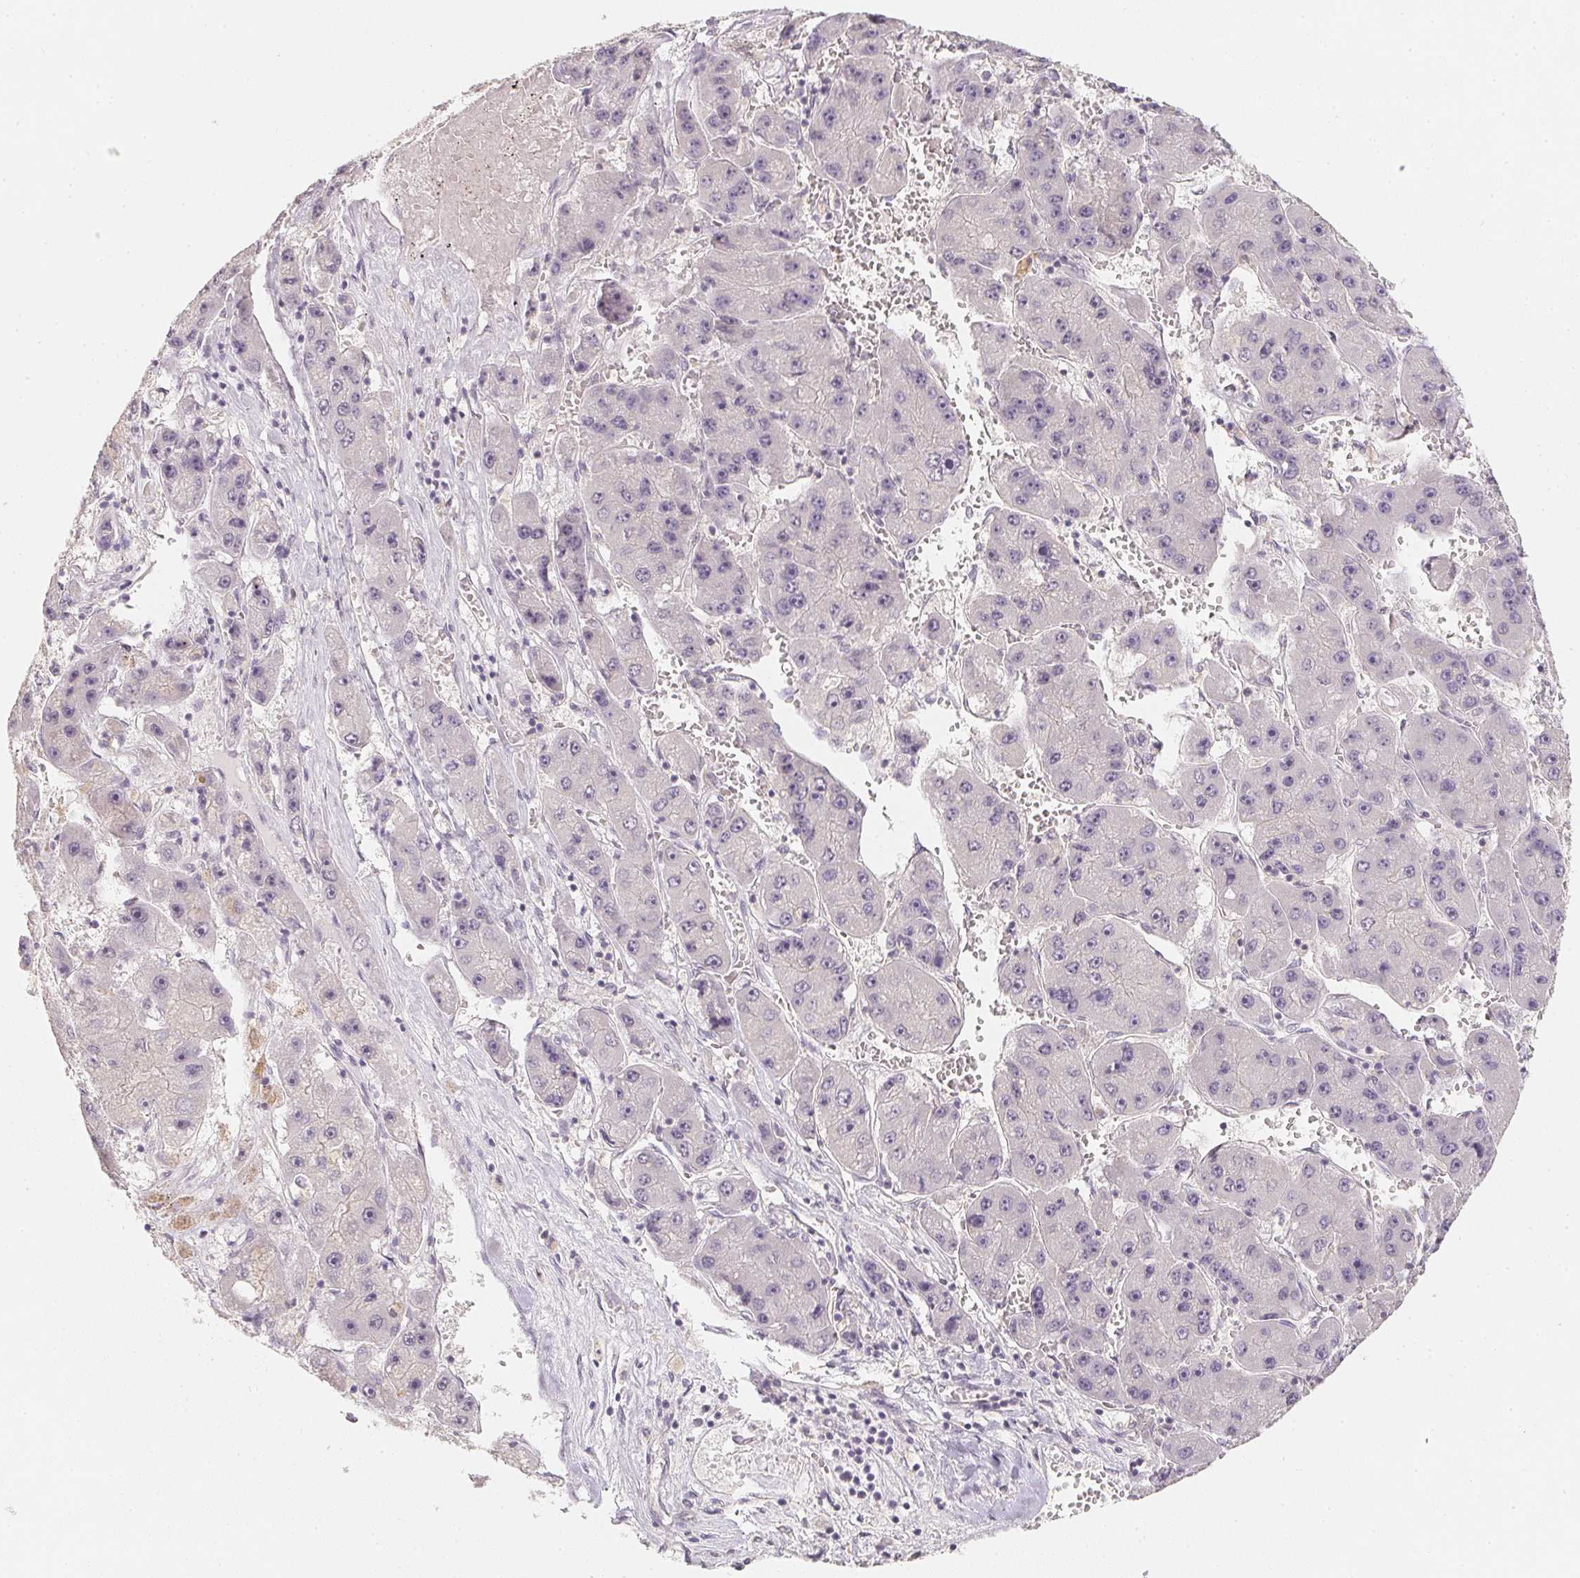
{"staining": {"intensity": "negative", "quantity": "none", "location": "none"}, "tissue": "liver cancer", "cell_type": "Tumor cells", "image_type": "cancer", "snomed": [{"axis": "morphology", "description": "Carcinoma, Hepatocellular, NOS"}, {"axis": "topography", "description": "Liver"}], "caption": "Immunohistochemistry photomicrograph of neoplastic tissue: hepatocellular carcinoma (liver) stained with DAB displays no significant protein positivity in tumor cells.", "gene": "SOAT1", "patient": {"sex": "female", "age": 61}}